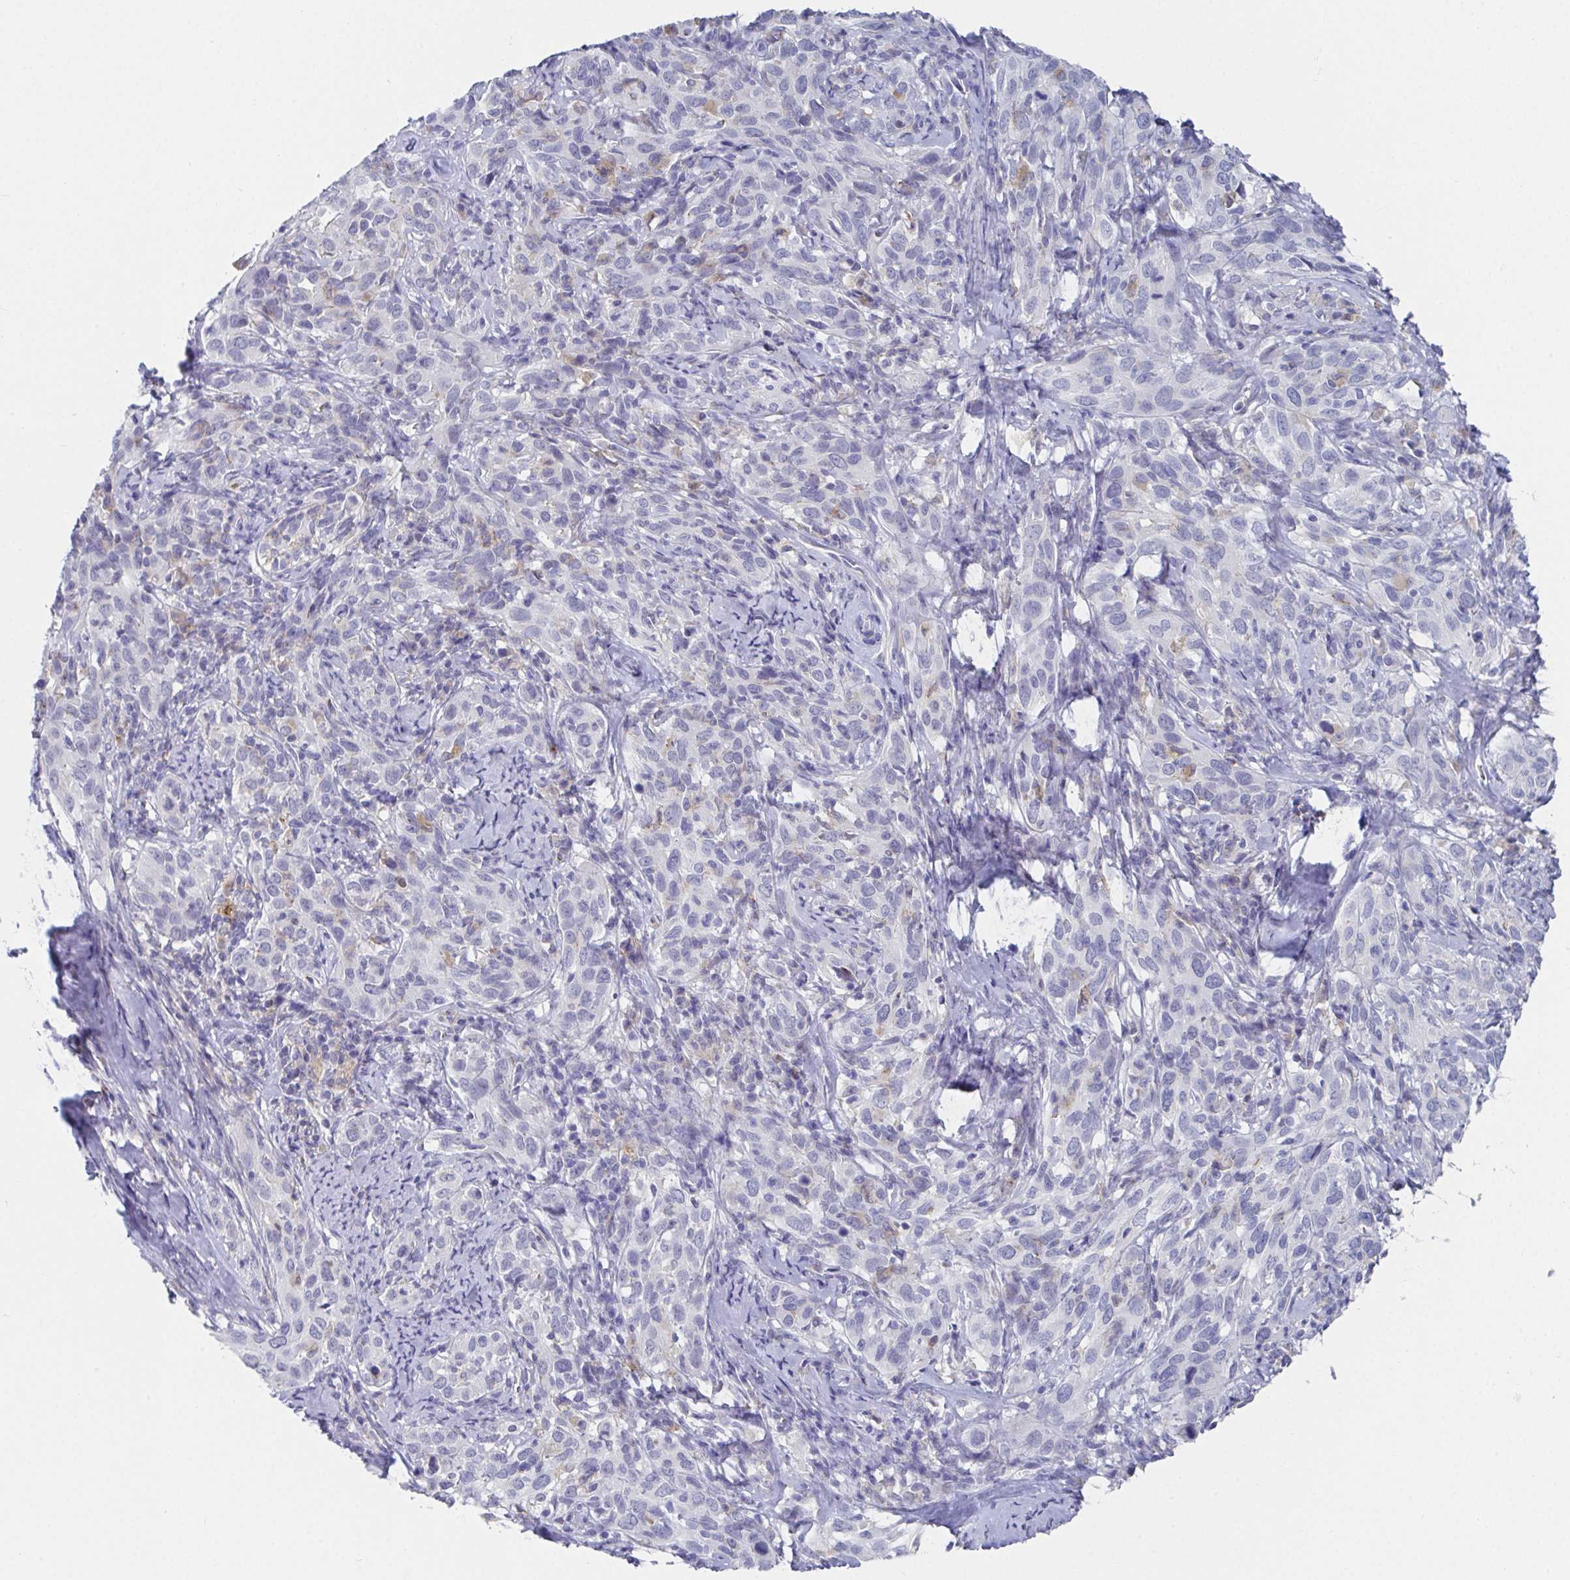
{"staining": {"intensity": "negative", "quantity": "none", "location": "none"}, "tissue": "cervical cancer", "cell_type": "Tumor cells", "image_type": "cancer", "snomed": [{"axis": "morphology", "description": "Normal tissue, NOS"}, {"axis": "morphology", "description": "Squamous cell carcinoma, NOS"}, {"axis": "topography", "description": "Cervix"}], "caption": "This is an IHC histopathology image of human cervical cancer. There is no expression in tumor cells.", "gene": "TAS2R39", "patient": {"sex": "female", "age": 51}}